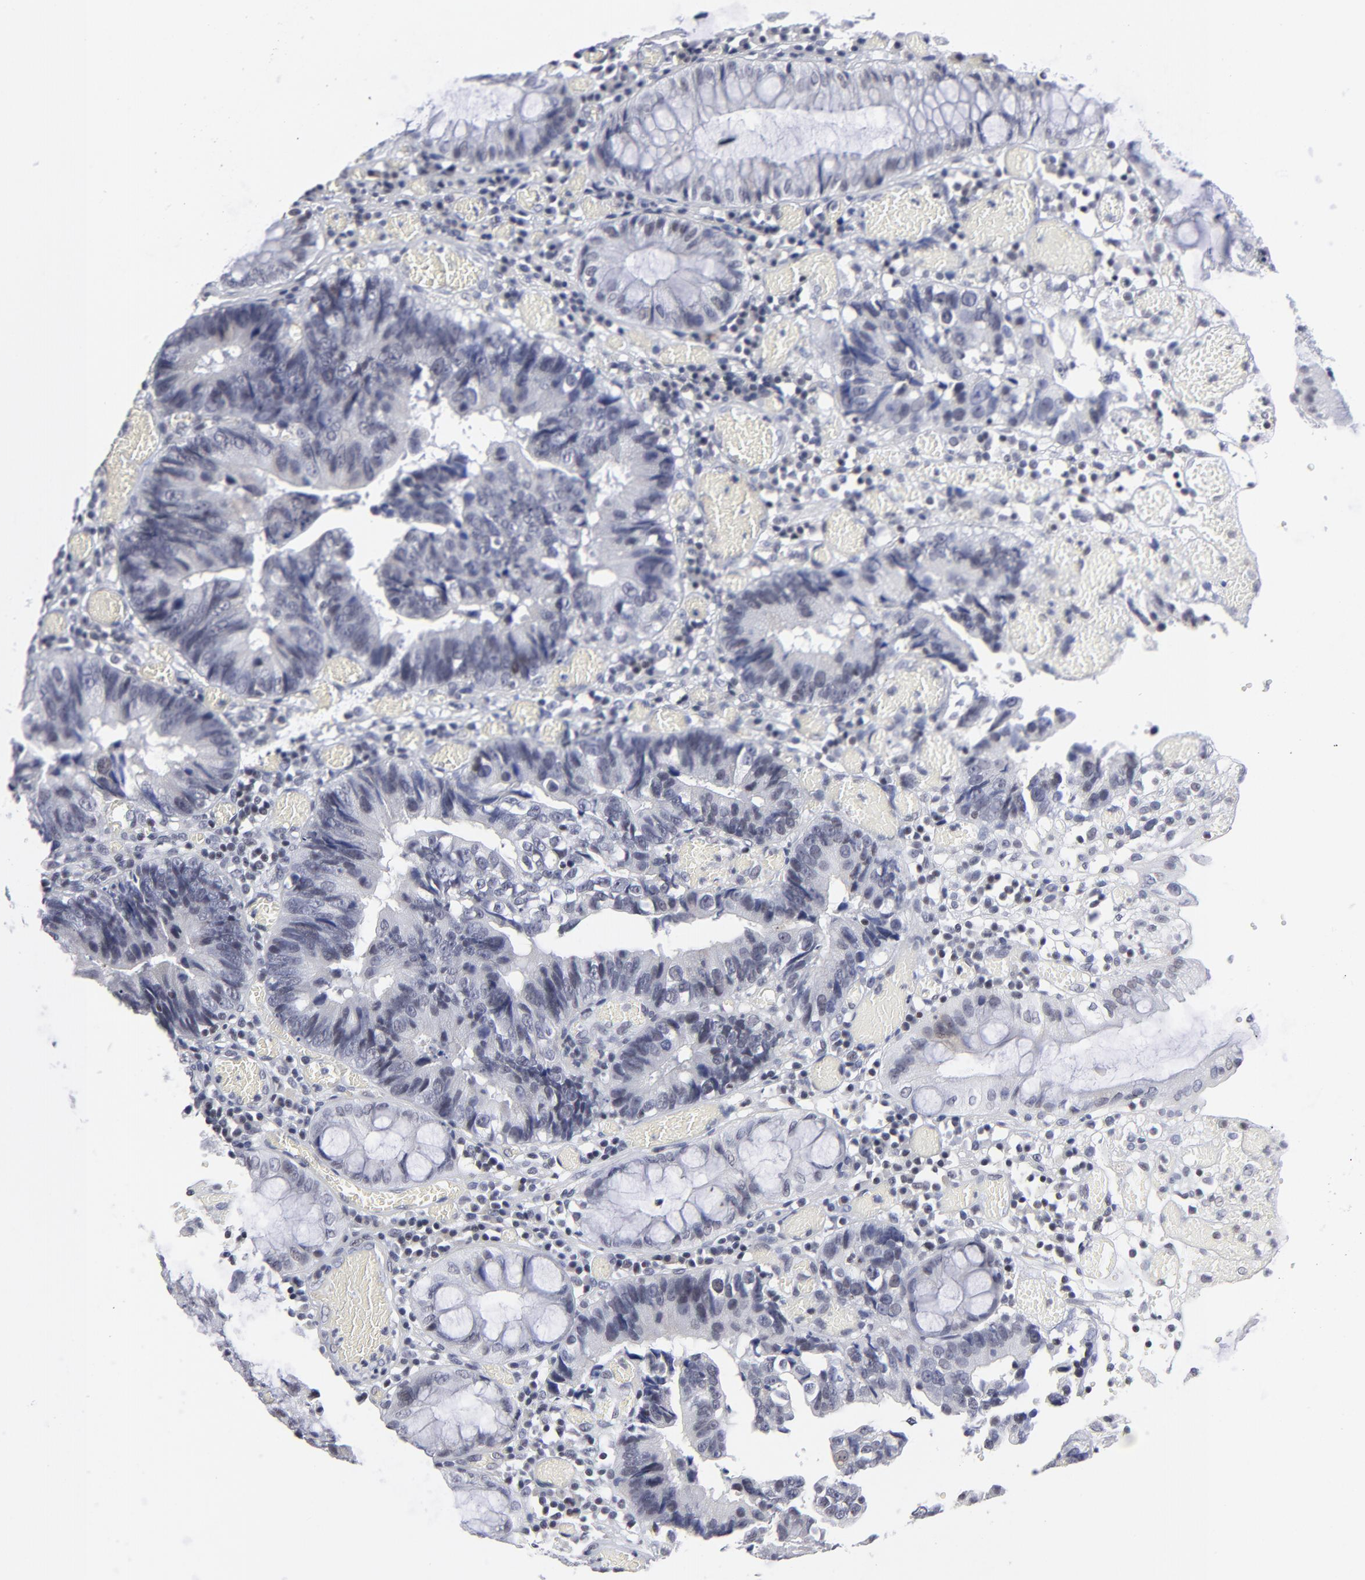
{"staining": {"intensity": "negative", "quantity": "none", "location": "none"}, "tissue": "colorectal cancer", "cell_type": "Tumor cells", "image_type": "cancer", "snomed": [{"axis": "morphology", "description": "Adenocarcinoma, NOS"}, {"axis": "topography", "description": "Rectum"}], "caption": "This is an immunohistochemistry (IHC) micrograph of human colorectal cancer. There is no expression in tumor cells.", "gene": "SP2", "patient": {"sex": "female", "age": 98}}